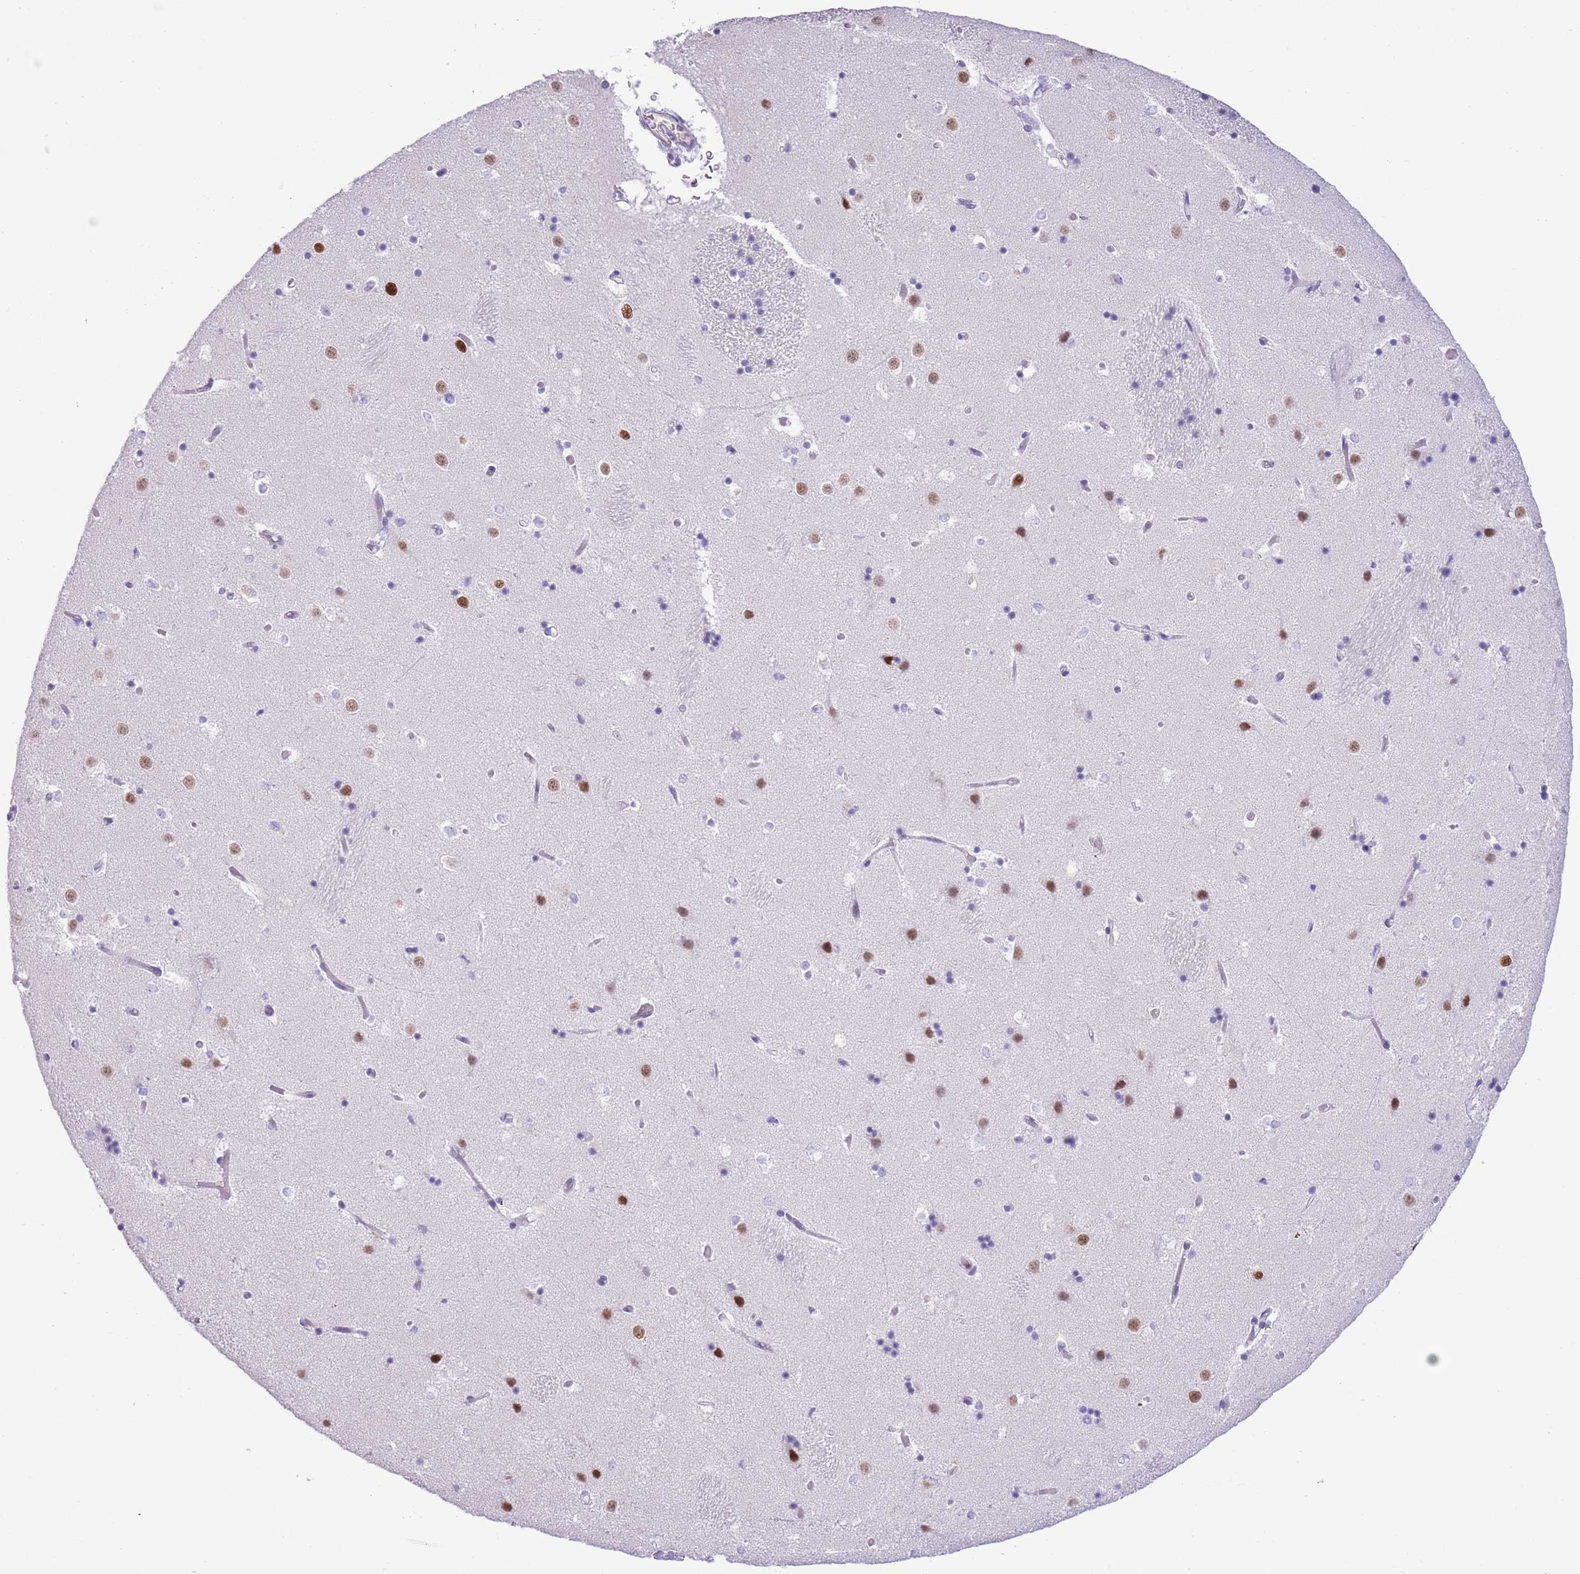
{"staining": {"intensity": "negative", "quantity": "none", "location": "none"}, "tissue": "caudate", "cell_type": "Glial cells", "image_type": "normal", "snomed": [{"axis": "morphology", "description": "Normal tissue, NOS"}, {"axis": "topography", "description": "Lateral ventricle wall"}], "caption": "A histopathology image of caudate stained for a protein displays no brown staining in glial cells.", "gene": "BCL11B", "patient": {"sex": "female", "age": 52}}